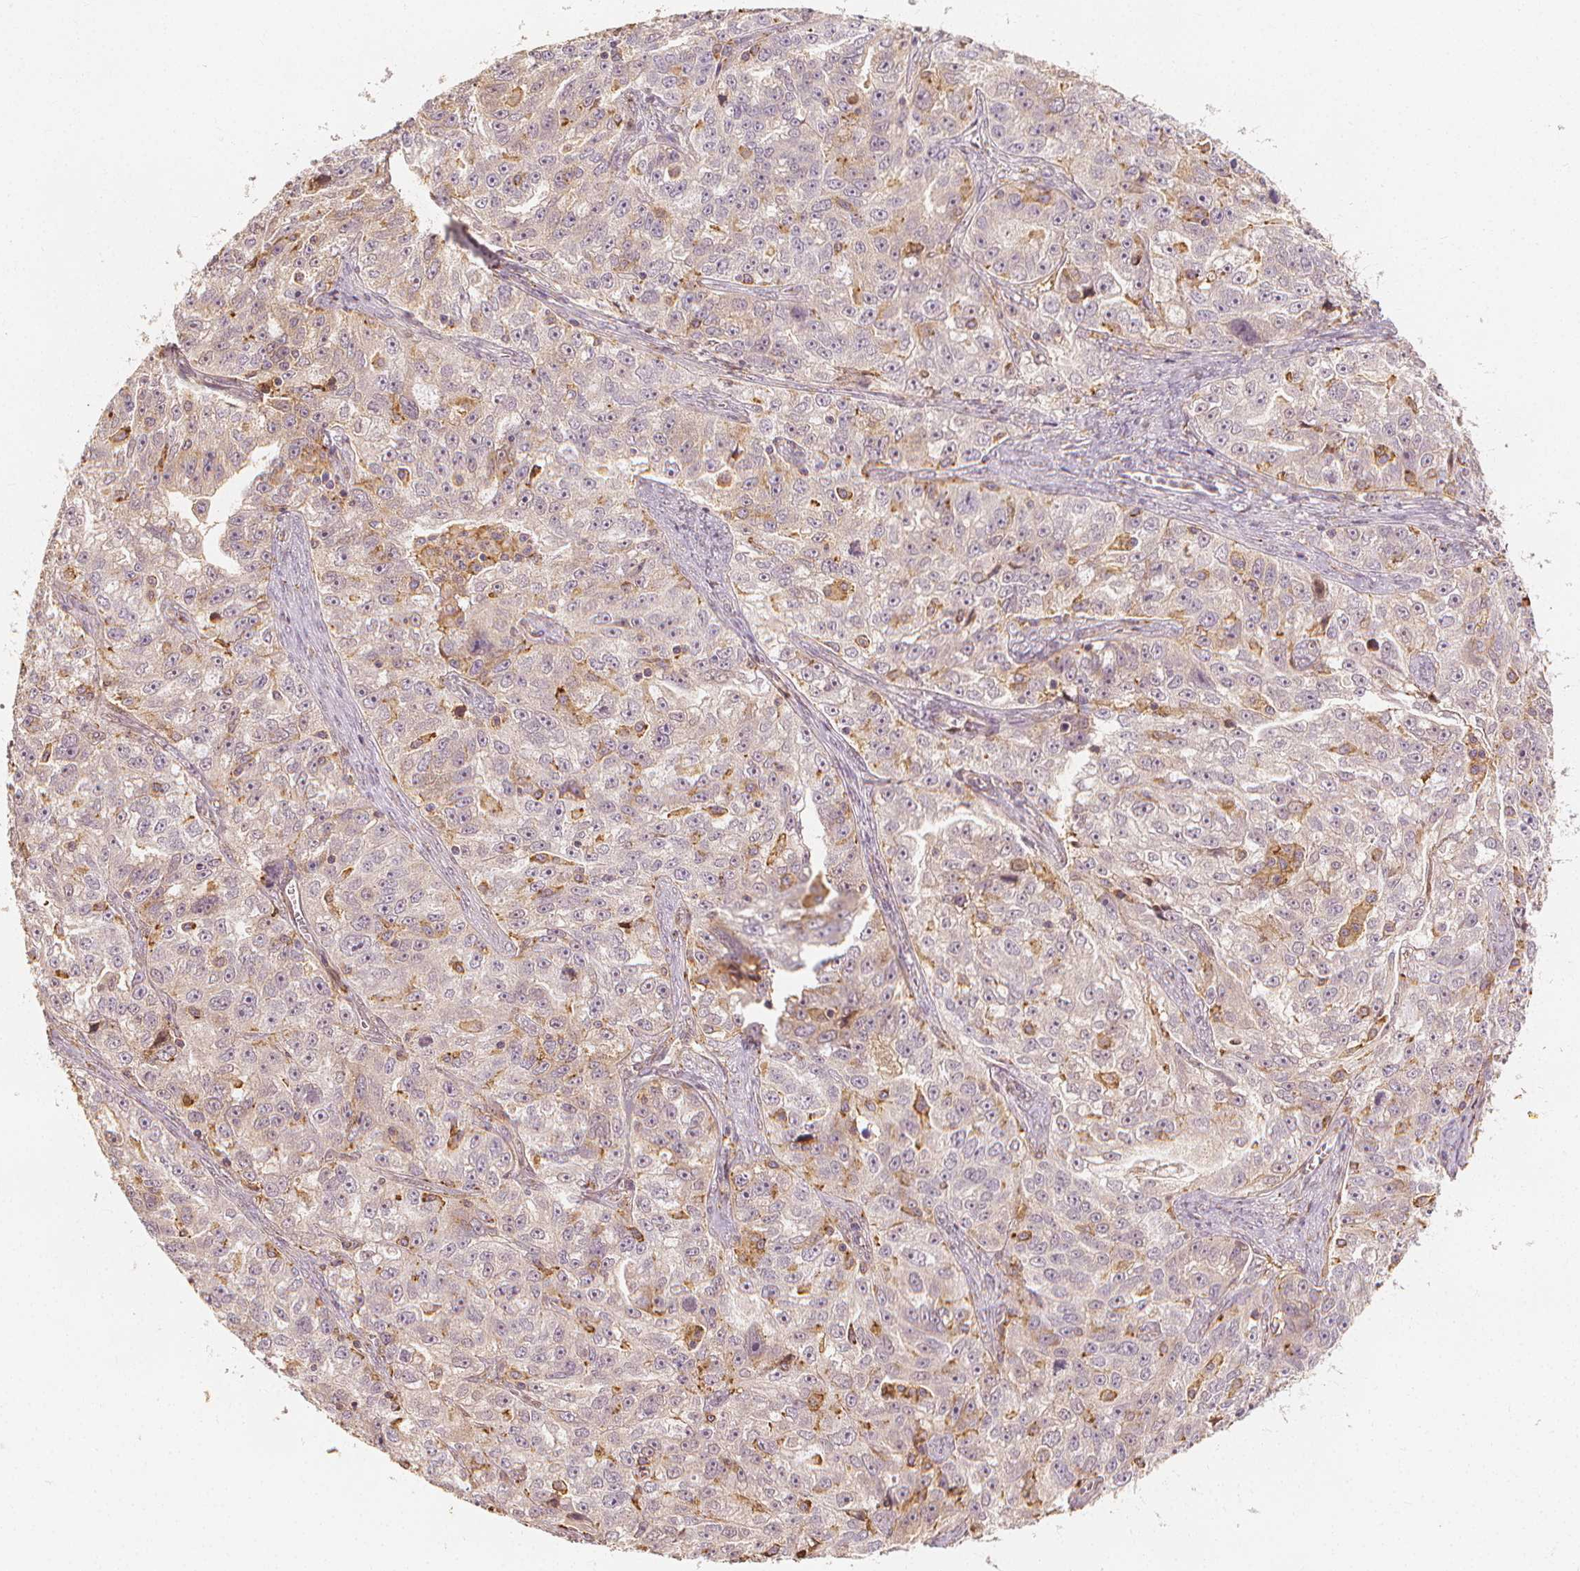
{"staining": {"intensity": "weak", "quantity": "25%-75%", "location": "cytoplasmic/membranous"}, "tissue": "ovarian cancer", "cell_type": "Tumor cells", "image_type": "cancer", "snomed": [{"axis": "morphology", "description": "Cystadenocarcinoma, serous, NOS"}, {"axis": "topography", "description": "Ovary"}], "caption": "Immunohistochemistry (IHC) of human ovarian cancer shows low levels of weak cytoplasmic/membranous expression in approximately 25%-75% of tumor cells.", "gene": "ARHGAP26", "patient": {"sex": "female", "age": 51}}